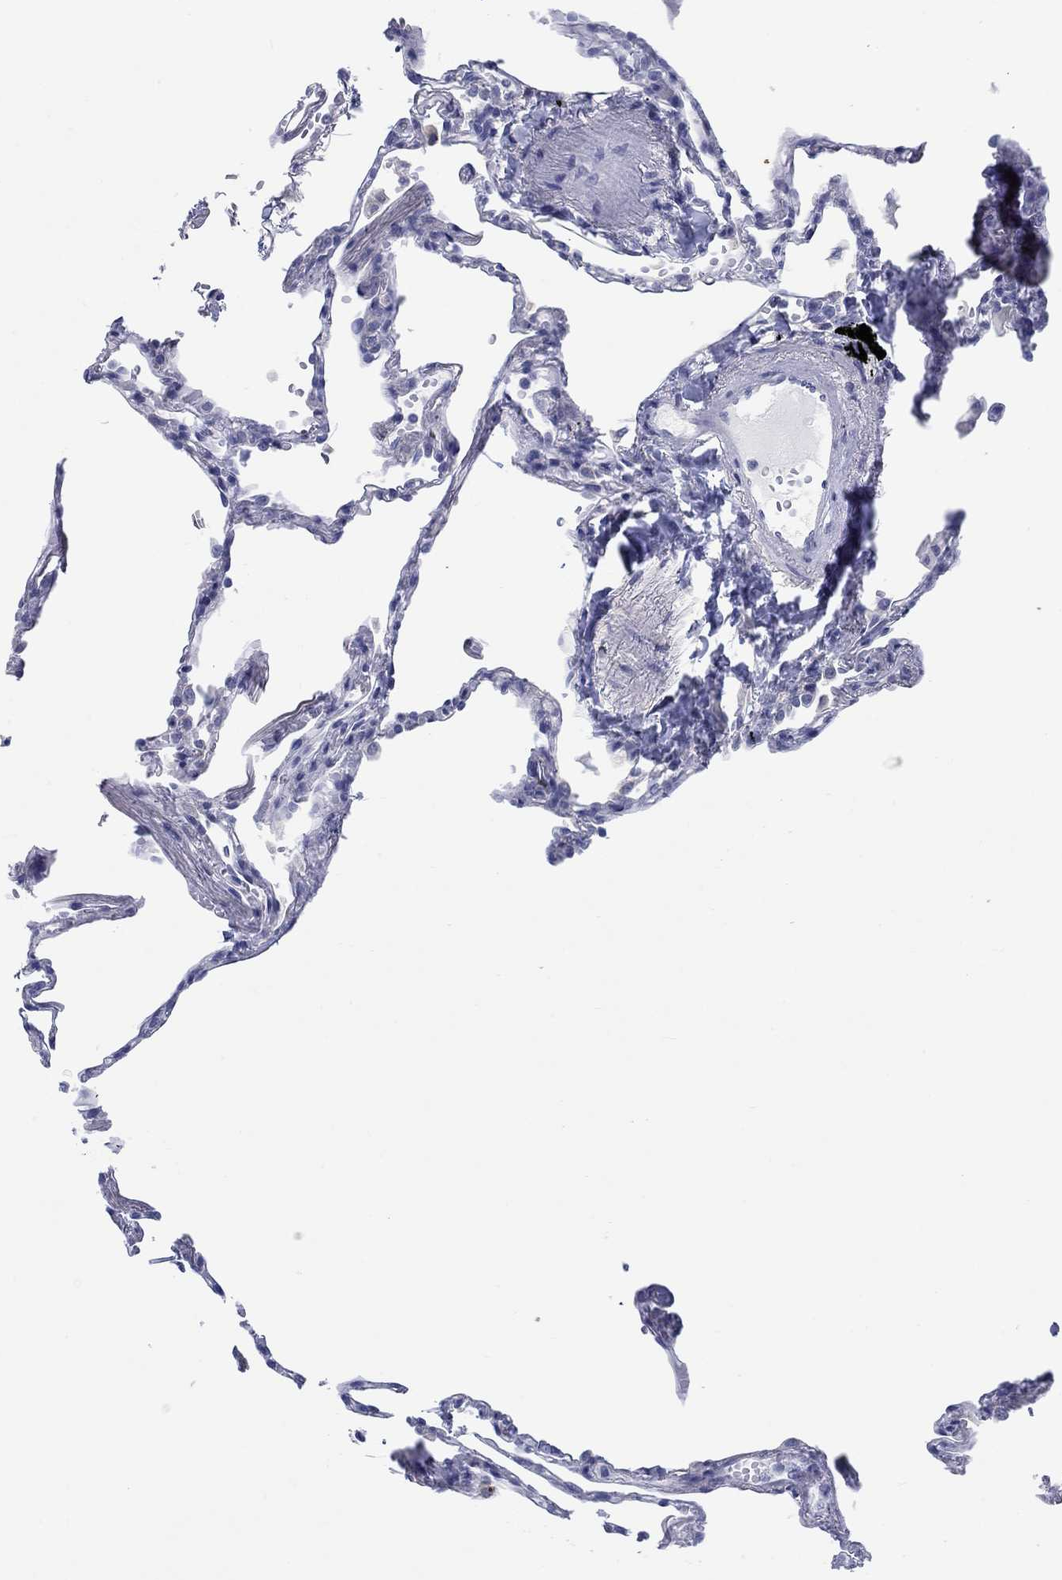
{"staining": {"intensity": "negative", "quantity": "none", "location": "none"}, "tissue": "lung", "cell_type": "Alveolar cells", "image_type": "normal", "snomed": [{"axis": "morphology", "description": "Normal tissue, NOS"}, {"axis": "topography", "description": "Lung"}], "caption": "High magnification brightfield microscopy of normal lung stained with DAB (brown) and counterstained with hematoxylin (blue): alveolar cells show no significant positivity. The staining was performed using DAB to visualize the protein expression in brown, while the nuclei were stained in blue with hematoxylin (Magnification: 20x).", "gene": "LRRC4C", "patient": {"sex": "male", "age": 78}}